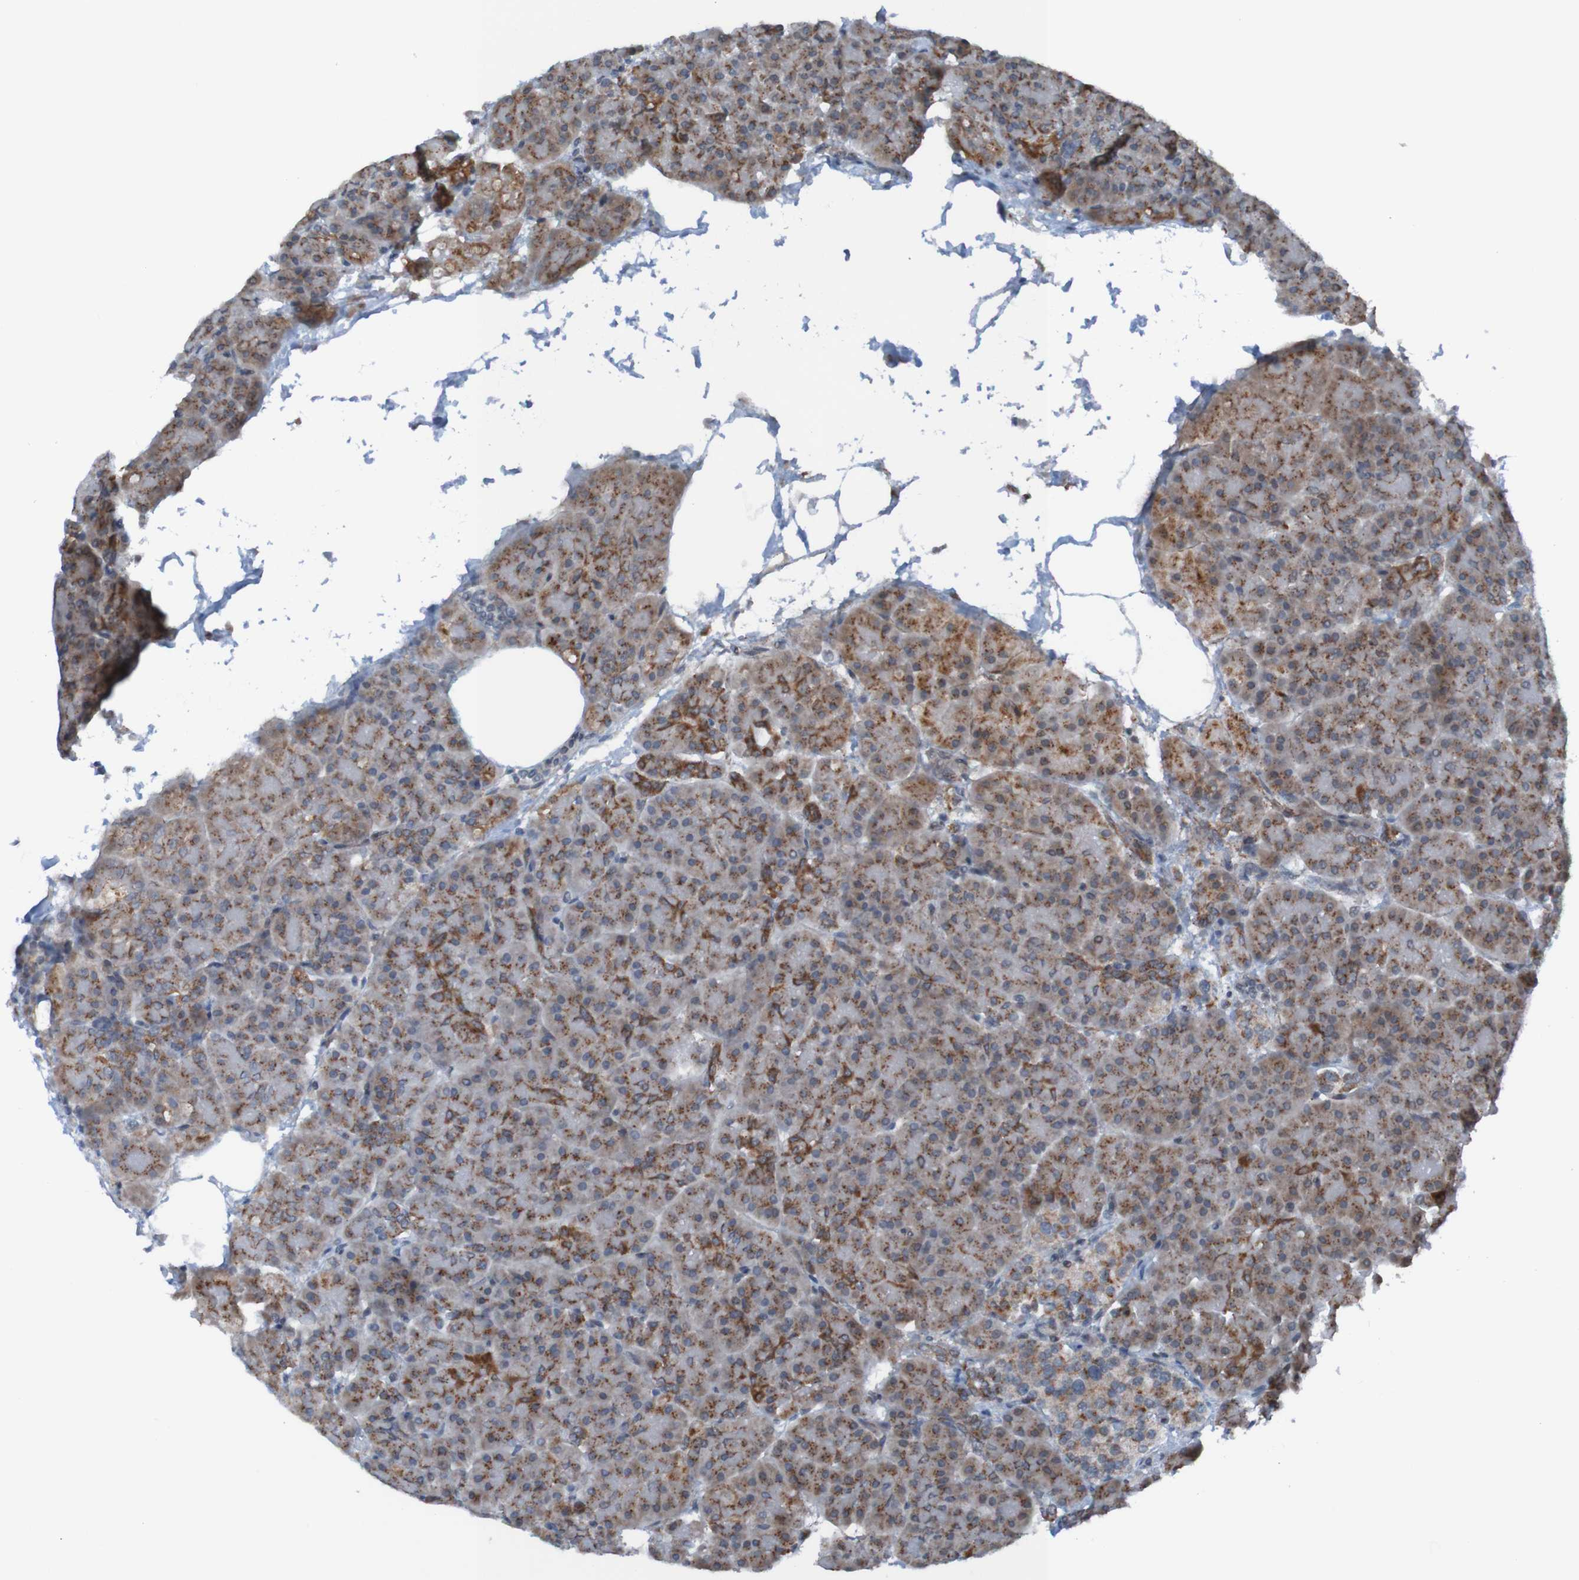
{"staining": {"intensity": "moderate", "quantity": "25%-75%", "location": "cytoplasmic/membranous"}, "tissue": "pancreas", "cell_type": "Exocrine glandular cells", "image_type": "normal", "snomed": [{"axis": "morphology", "description": "Normal tissue, NOS"}, {"axis": "topography", "description": "Pancreas"}], "caption": "Immunohistochemical staining of normal human pancreas exhibits 25%-75% levels of moderate cytoplasmic/membranous protein positivity in approximately 25%-75% of exocrine glandular cells. Immunohistochemistry stains the protein in brown and the nuclei are stained blue.", "gene": "UNG", "patient": {"sex": "female", "age": 70}}